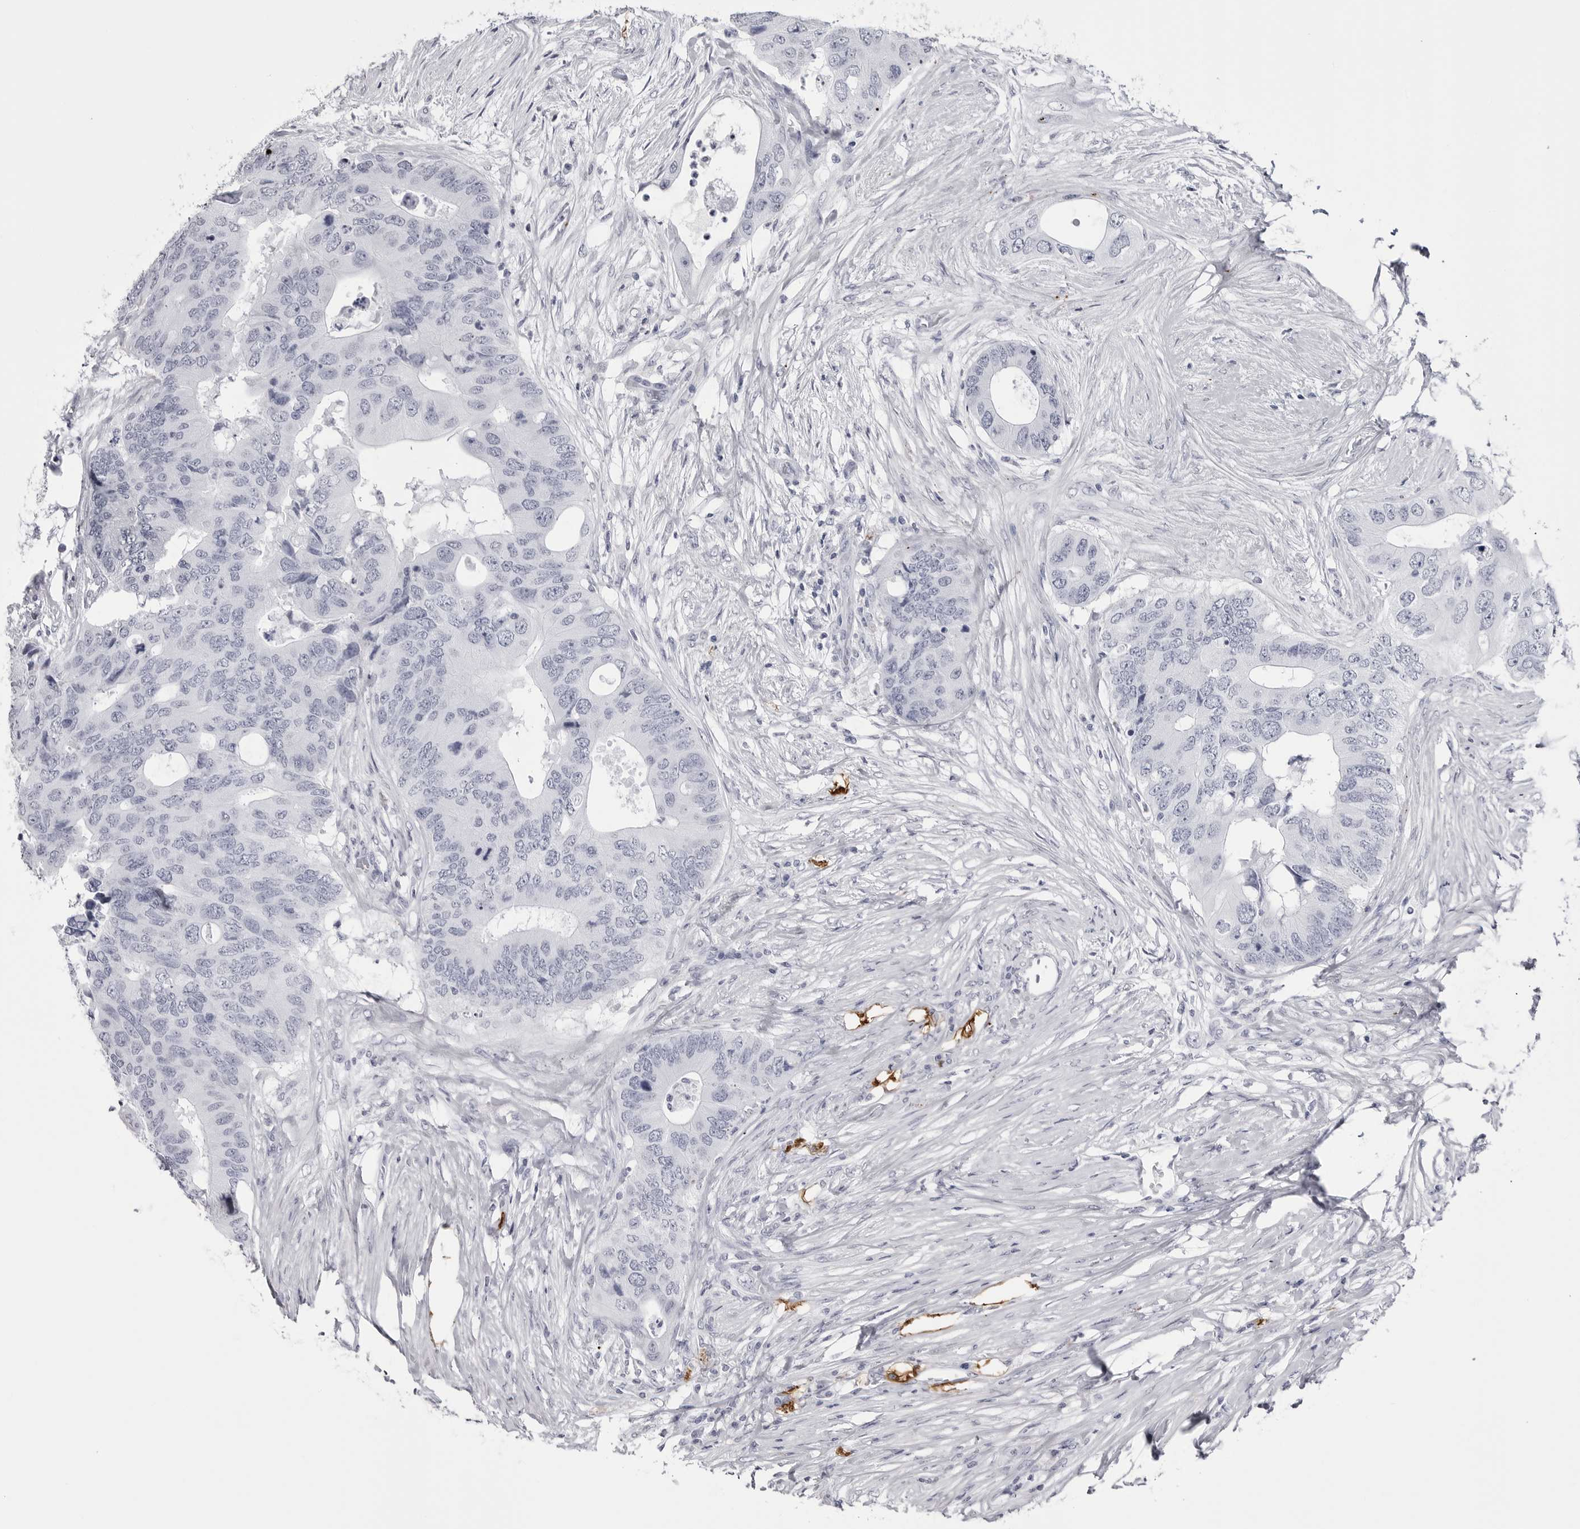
{"staining": {"intensity": "negative", "quantity": "none", "location": "none"}, "tissue": "colorectal cancer", "cell_type": "Tumor cells", "image_type": "cancer", "snomed": [{"axis": "morphology", "description": "Adenocarcinoma, NOS"}, {"axis": "topography", "description": "Colon"}], "caption": "The micrograph shows no staining of tumor cells in colorectal cancer (adenocarcinoma).", "gene": "COL26A1", "patient": {"sex": "male", "age": 71}}